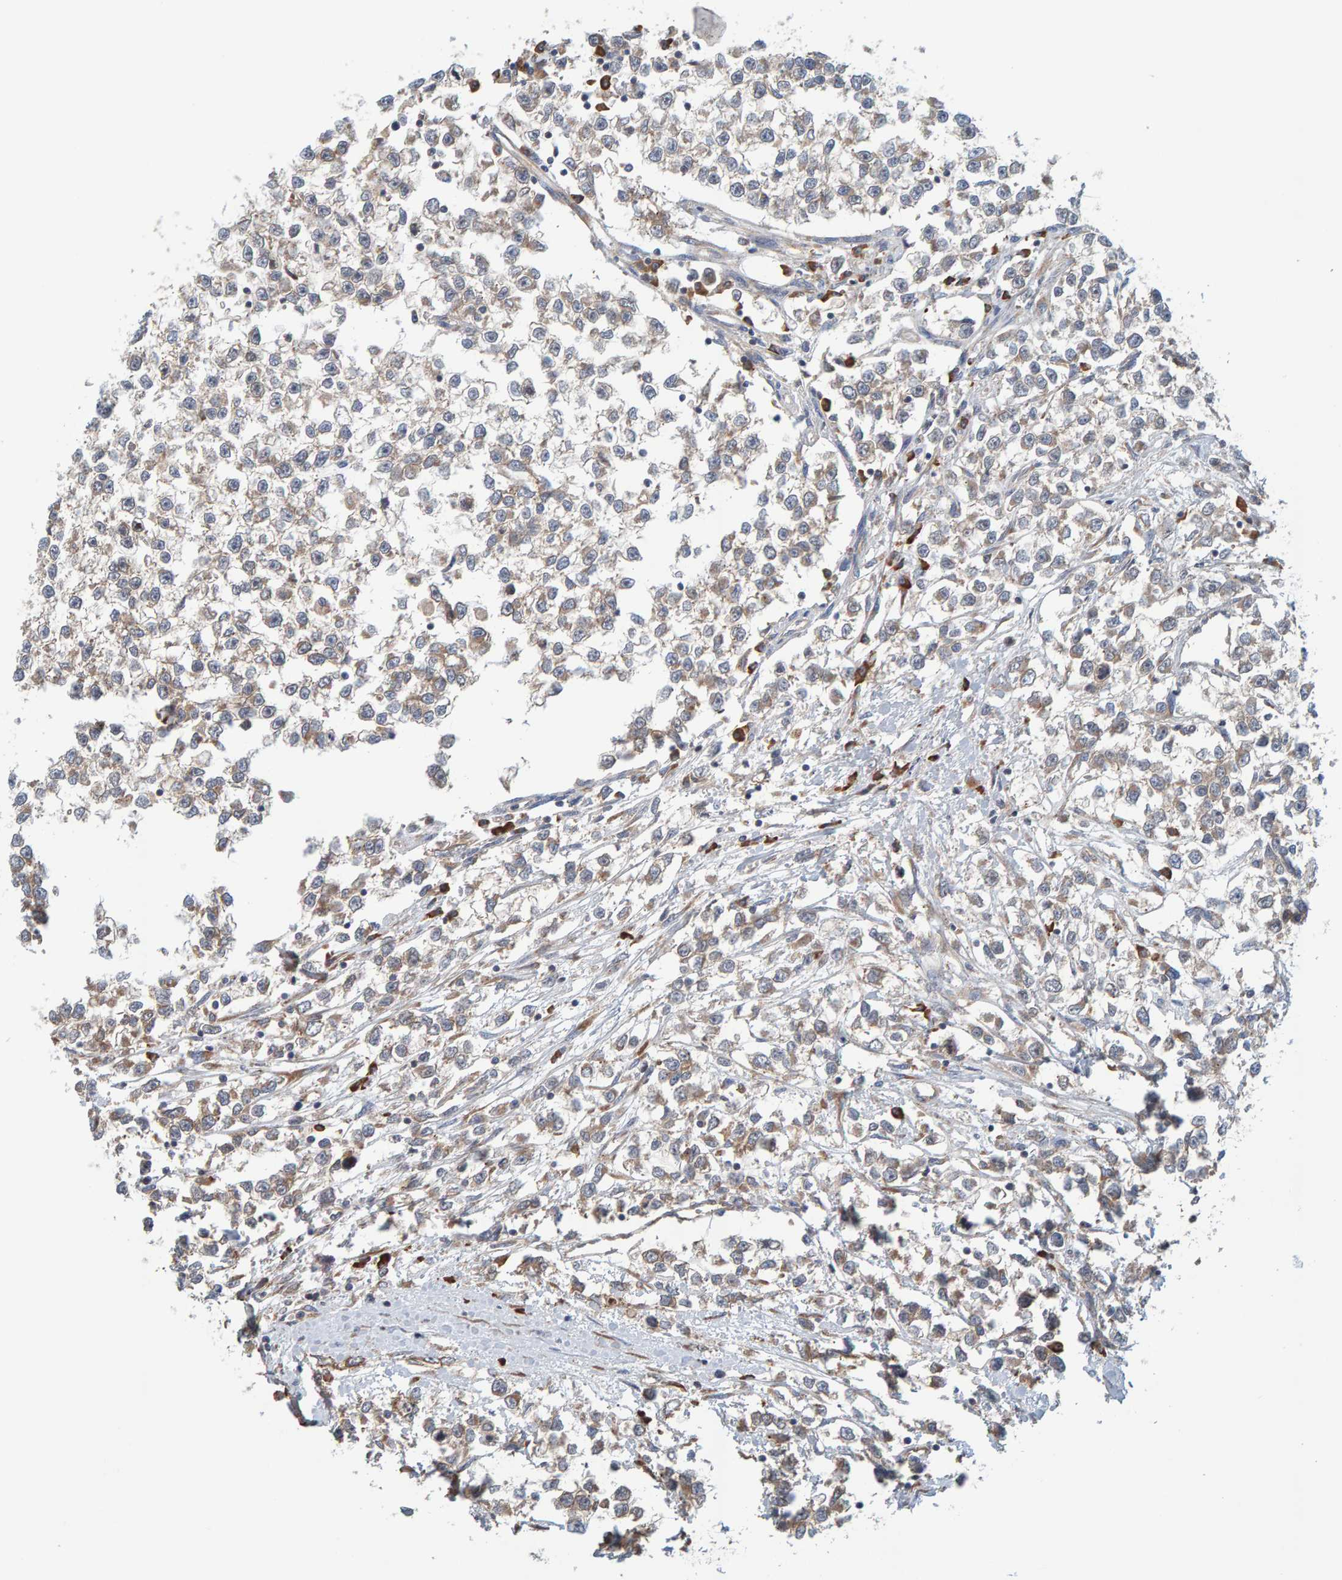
{"staining": {"intensity": "moderate", "quantity": "25%-75%", "location": "cytoplasmic/membranous"}, "tissue": "testis cancer", "cell_type": "Tumor cells", "image_type": "cancer", "snomed": [{"axis": "morphology", "description": "Seminoma, NOS"}, {"axis": "morphology", "description": "Carcinoma, Embryonal, NOS"}, {"axis": "topography", "description": "Testis"}], "caption": "An immunohistochemistry image of neoplastic tissue is shown. Protein staining in brown highlights moderate cytoplasmic/membranous positivity in testis seminoma within tumor cells.", "gene": "BAIAP2", "patient": {"sex": "male", "age": 51}}